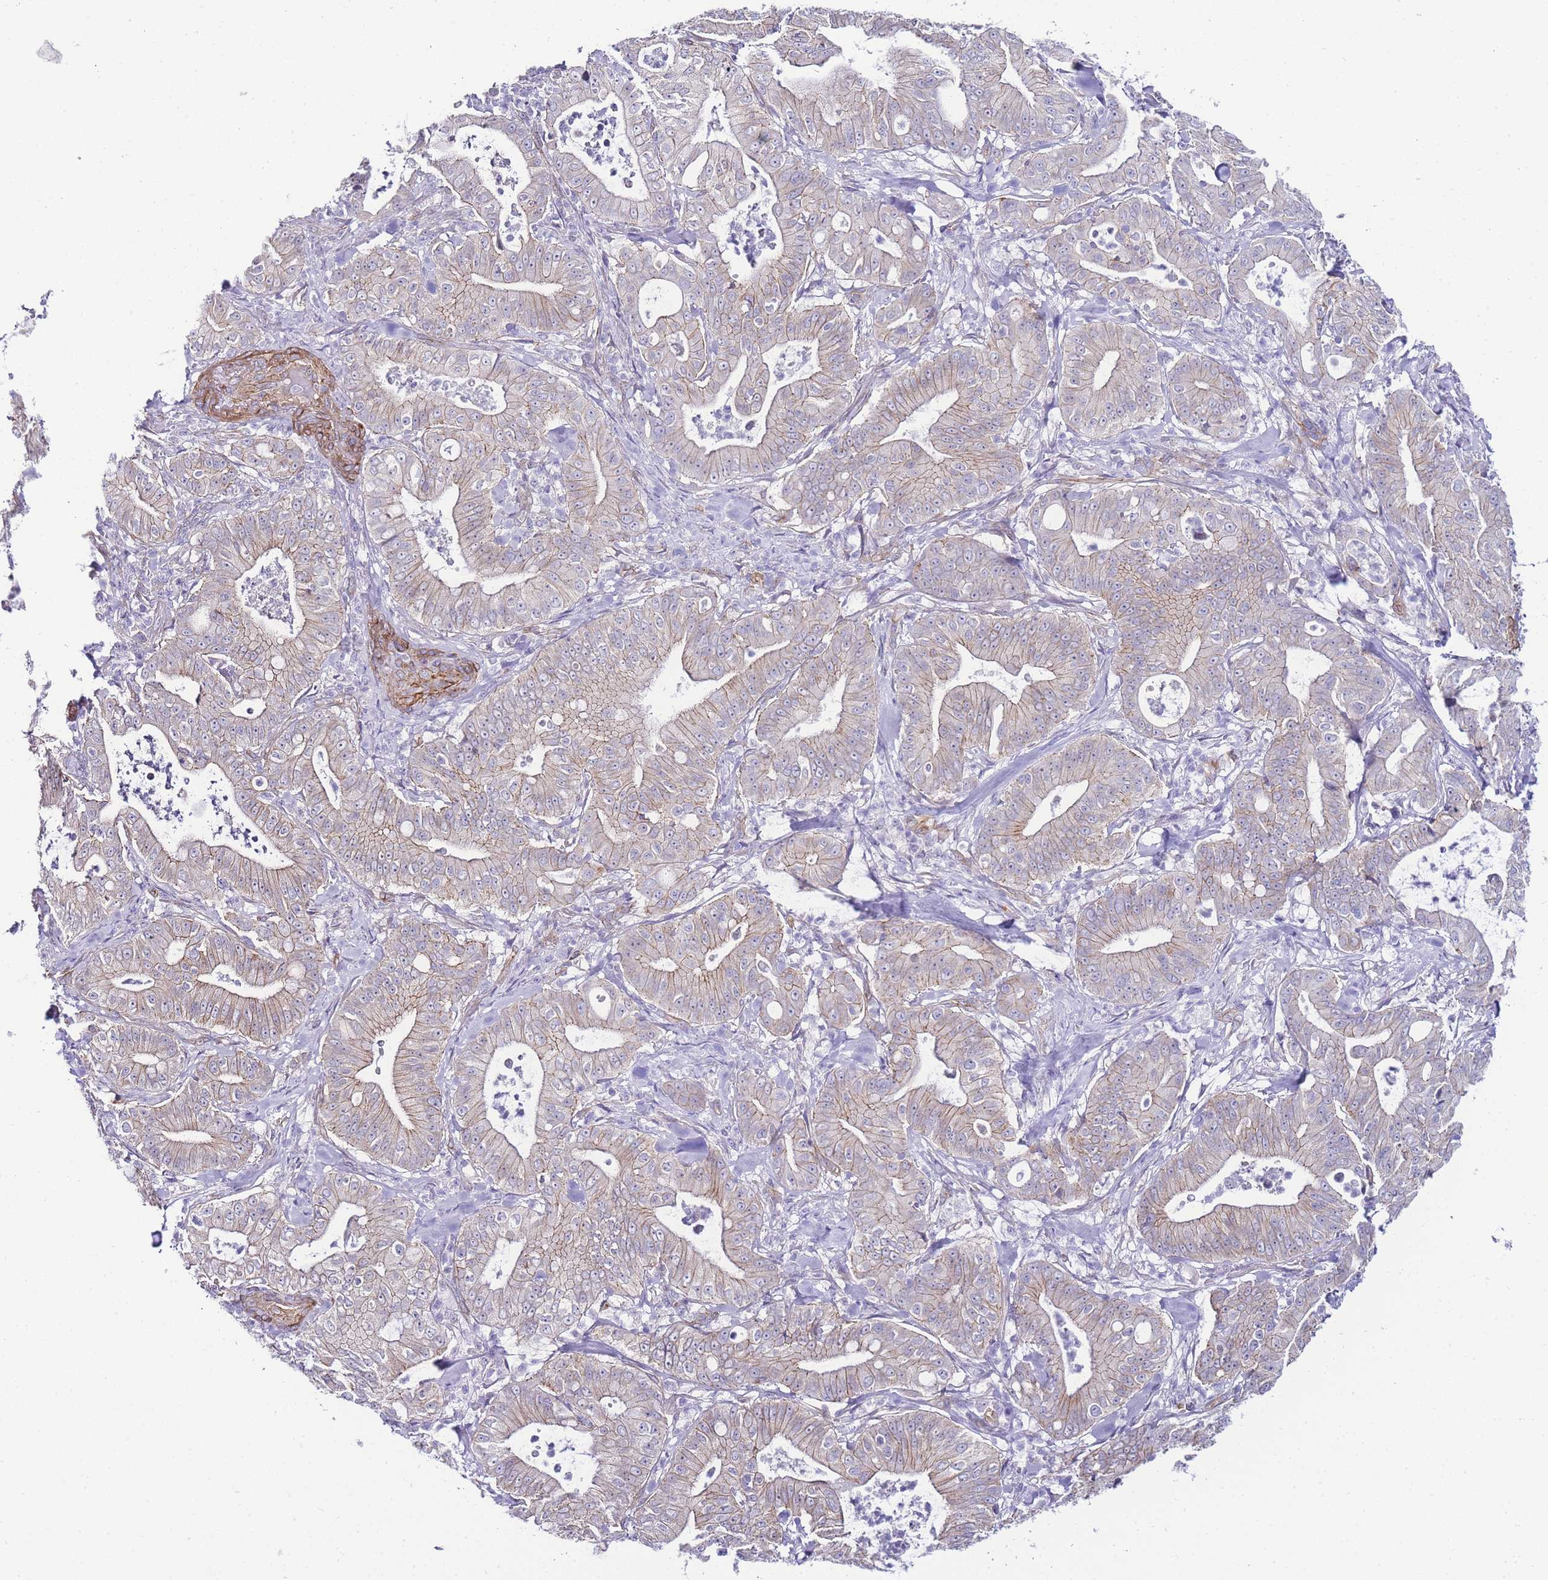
{"staining": {"intensity": "weak", "quantity": ">75%", "location": "cytoplasmic/membranous"}, "tissue": "pancreatic cancer", "cell_type": "Tumor cells", "image_type": "cancer", "snomed": [{"axis": "morphology", "description": "Adenocarcinoma, NOS"}, {"axis": "topography", "description": "Pancreas"}], "caption": "IHC of adenocarcinoma (pancreatic) demonstrates low levels of weak cytoplasmic/membranous expression in approximately >75% of tumor cells.", "gene": "PDCD7", "patient": {"sex": "male", "age": 71}}